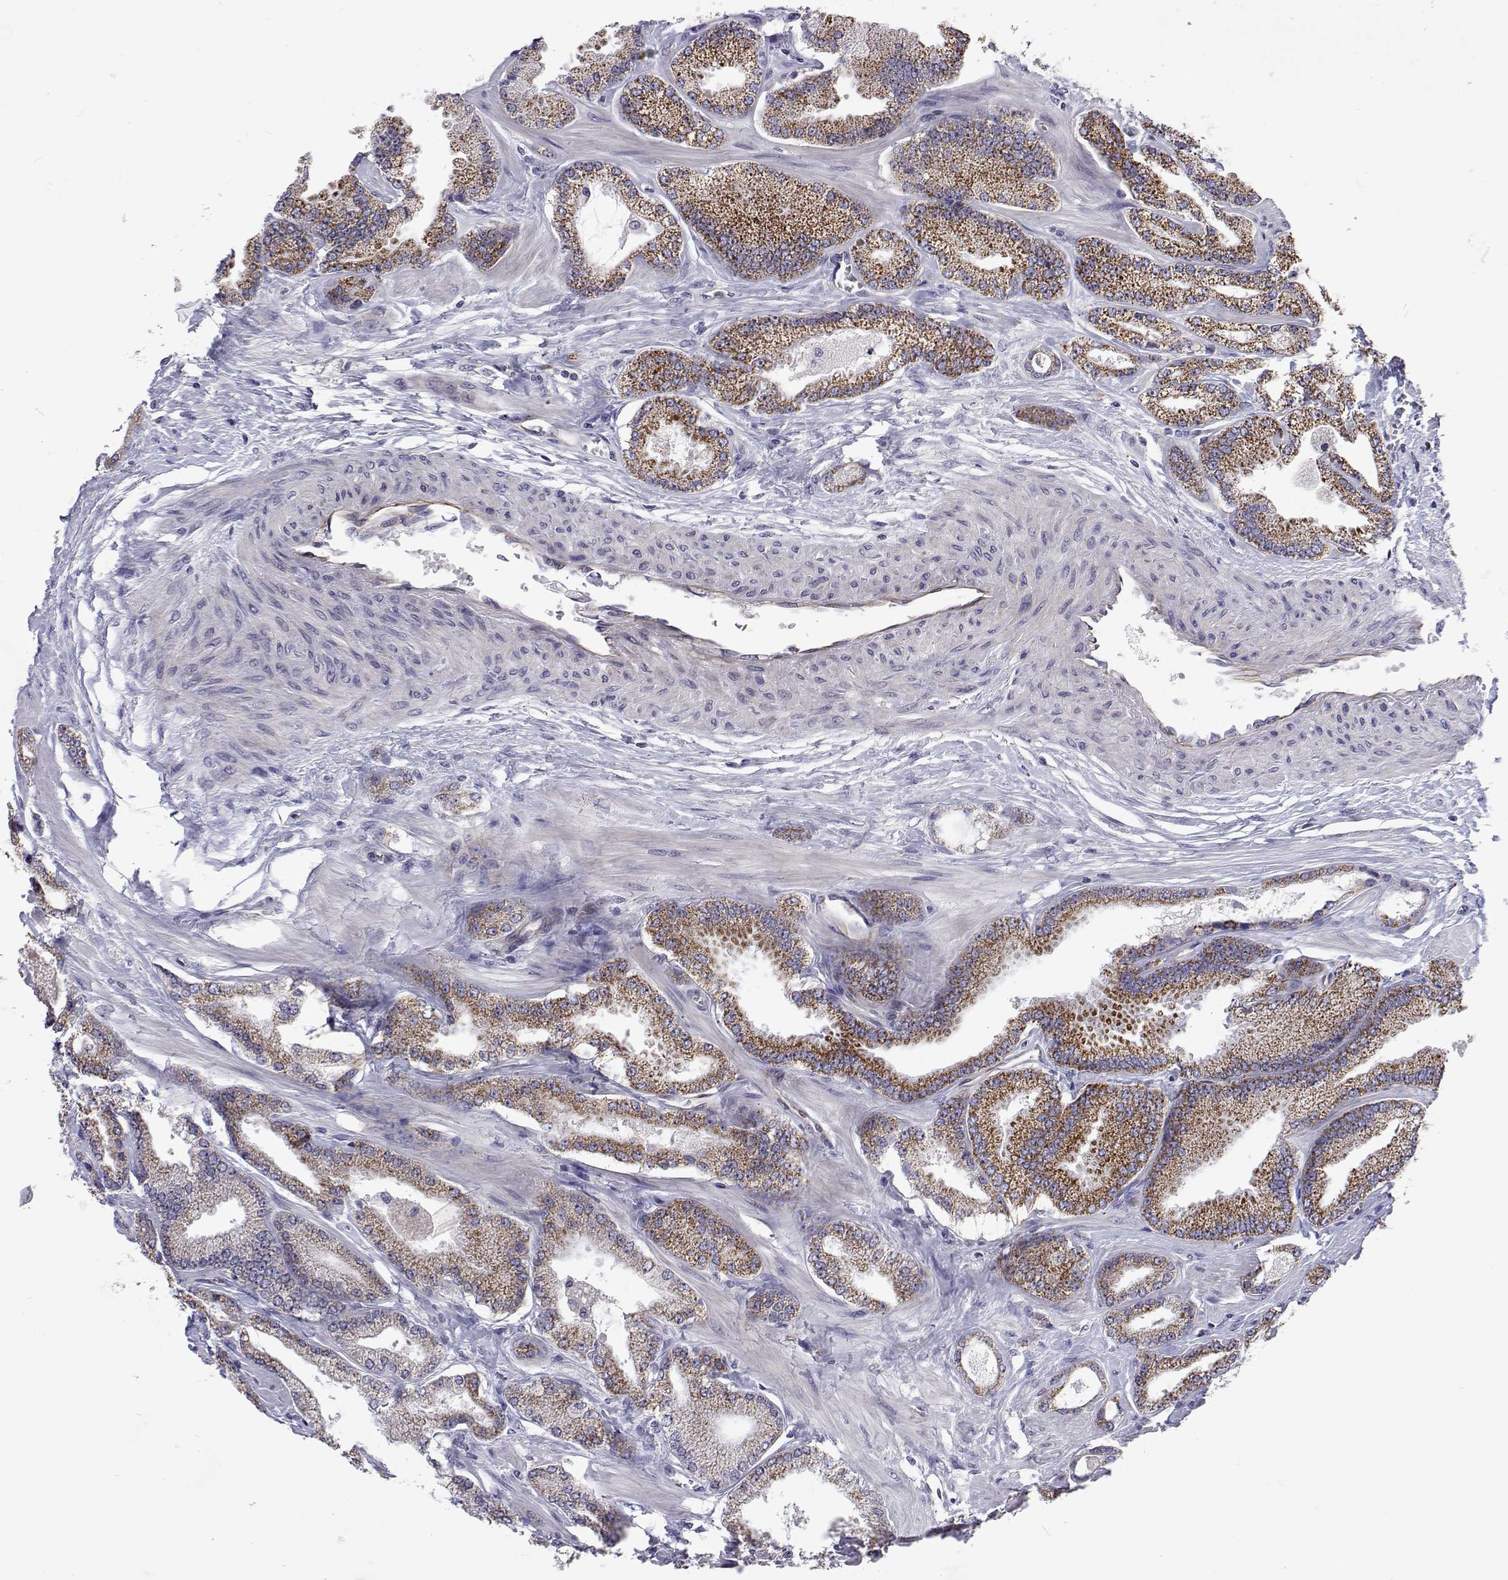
{"staining": {"intensity": "moderate", "quantity": "25%-75%", "location": "cytoplasmic/membranous"}, "tissue": "prostate cancer", "cell_type": "Tumor cells", "image_type": "cancer", "snomed": [{"axis": "morphology", "description": "Adenocarcinoma, Low grade"}, {"axis": "topography", "description": "Prostate"}], "caption": "The histopathology image demonstrates immunohistochemical staining of prostate cancer. There is moderate cytoplasmic/membranous expression is appreciated in about 25%-75% of tumor cells.", "gene": "DHTKD1", "patient": {"sex": "male", "age": 55}}